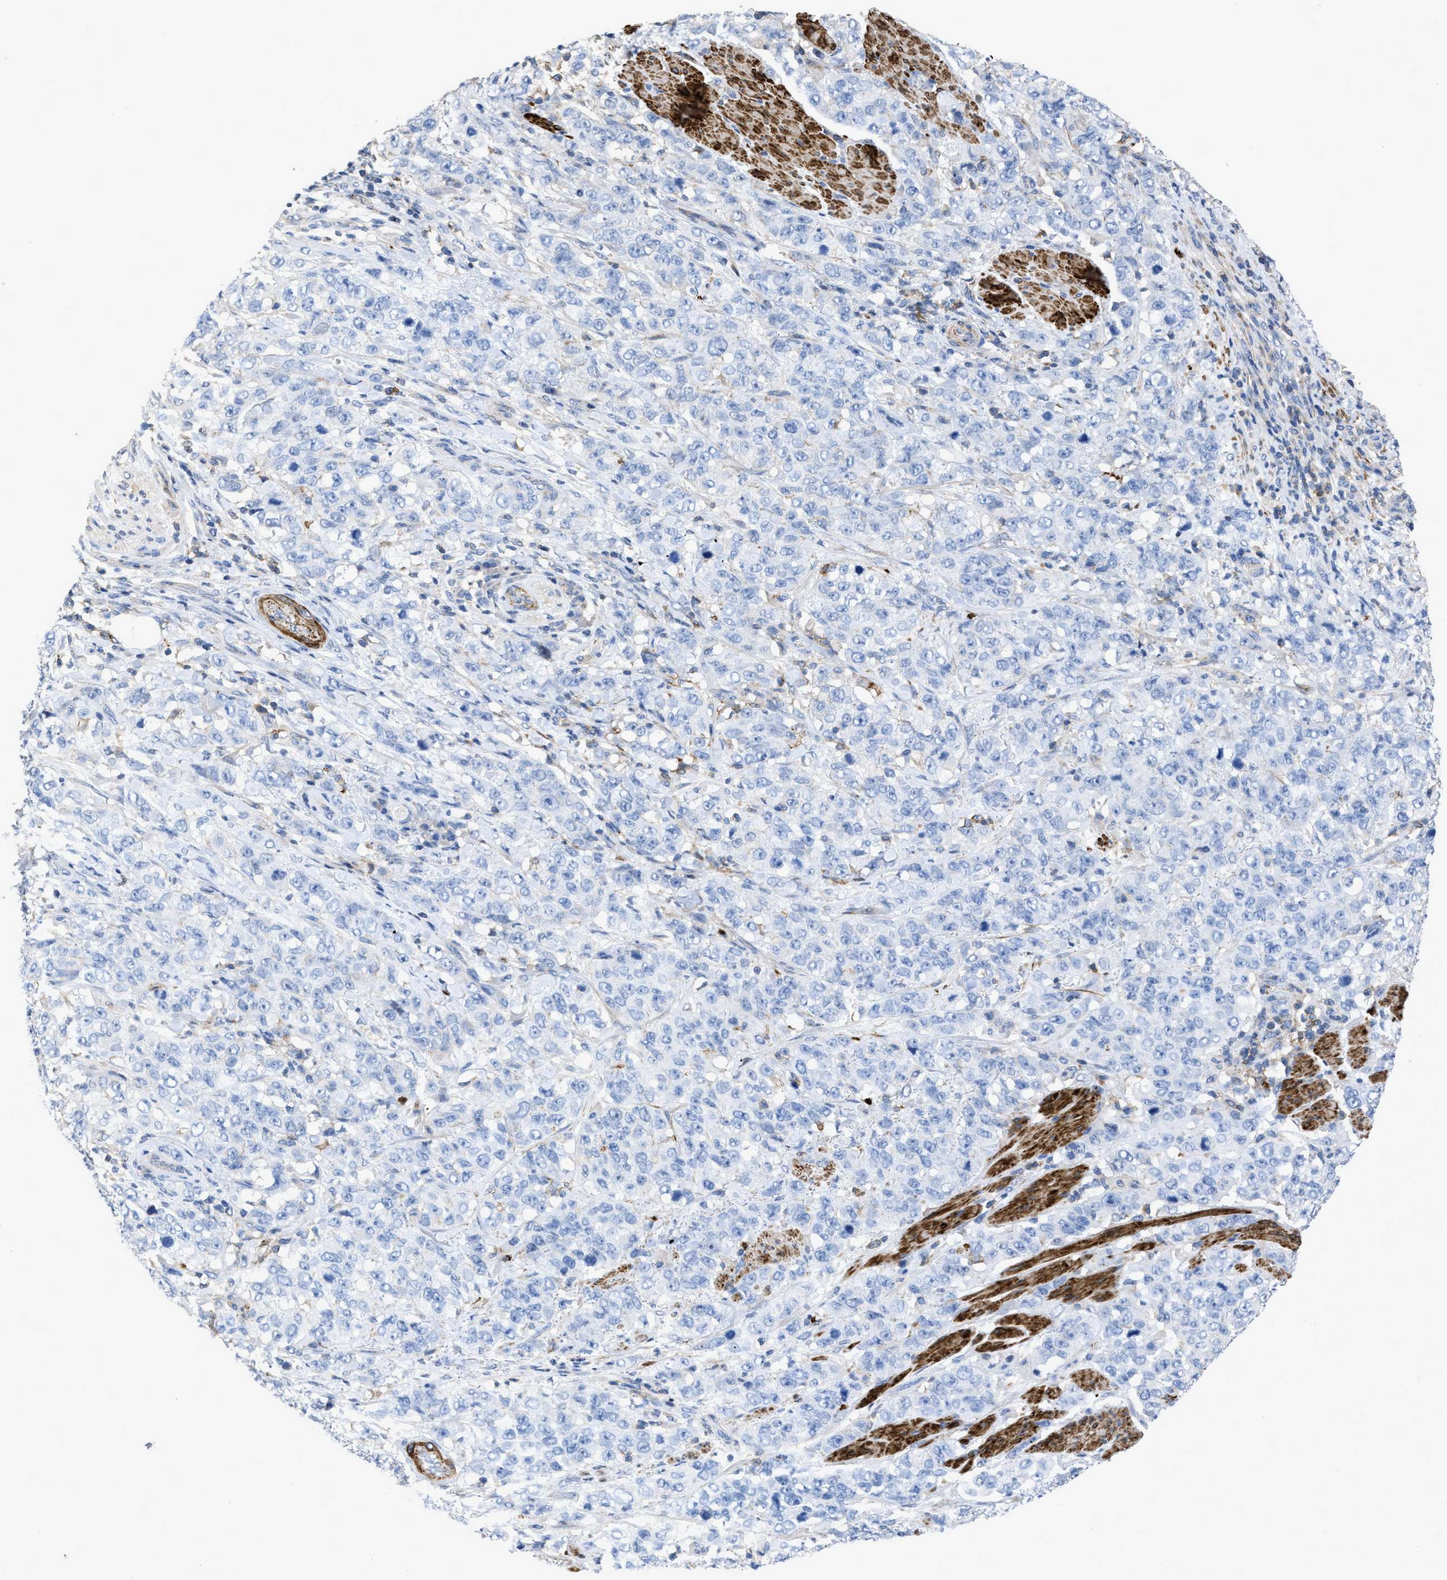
{"staining": {"intensity": "negative", "quantity": "none", "location": "none"}, "tissue": "stomach cancer", "cell_type": "Tumor cells", "image_type": "cancer", "snomed": [{"axis": "morphology", "description": "Adenocarcinoma, NOS"}, {"axis": "topography", "description": "Stomach"}], "caption": "Stomach adenocarcinoma was stained to show a protein in brown. There is no significant positivity in tumor cells.", "gene": "PRMT2", "patient": {"sex": "male", "age": 48}}